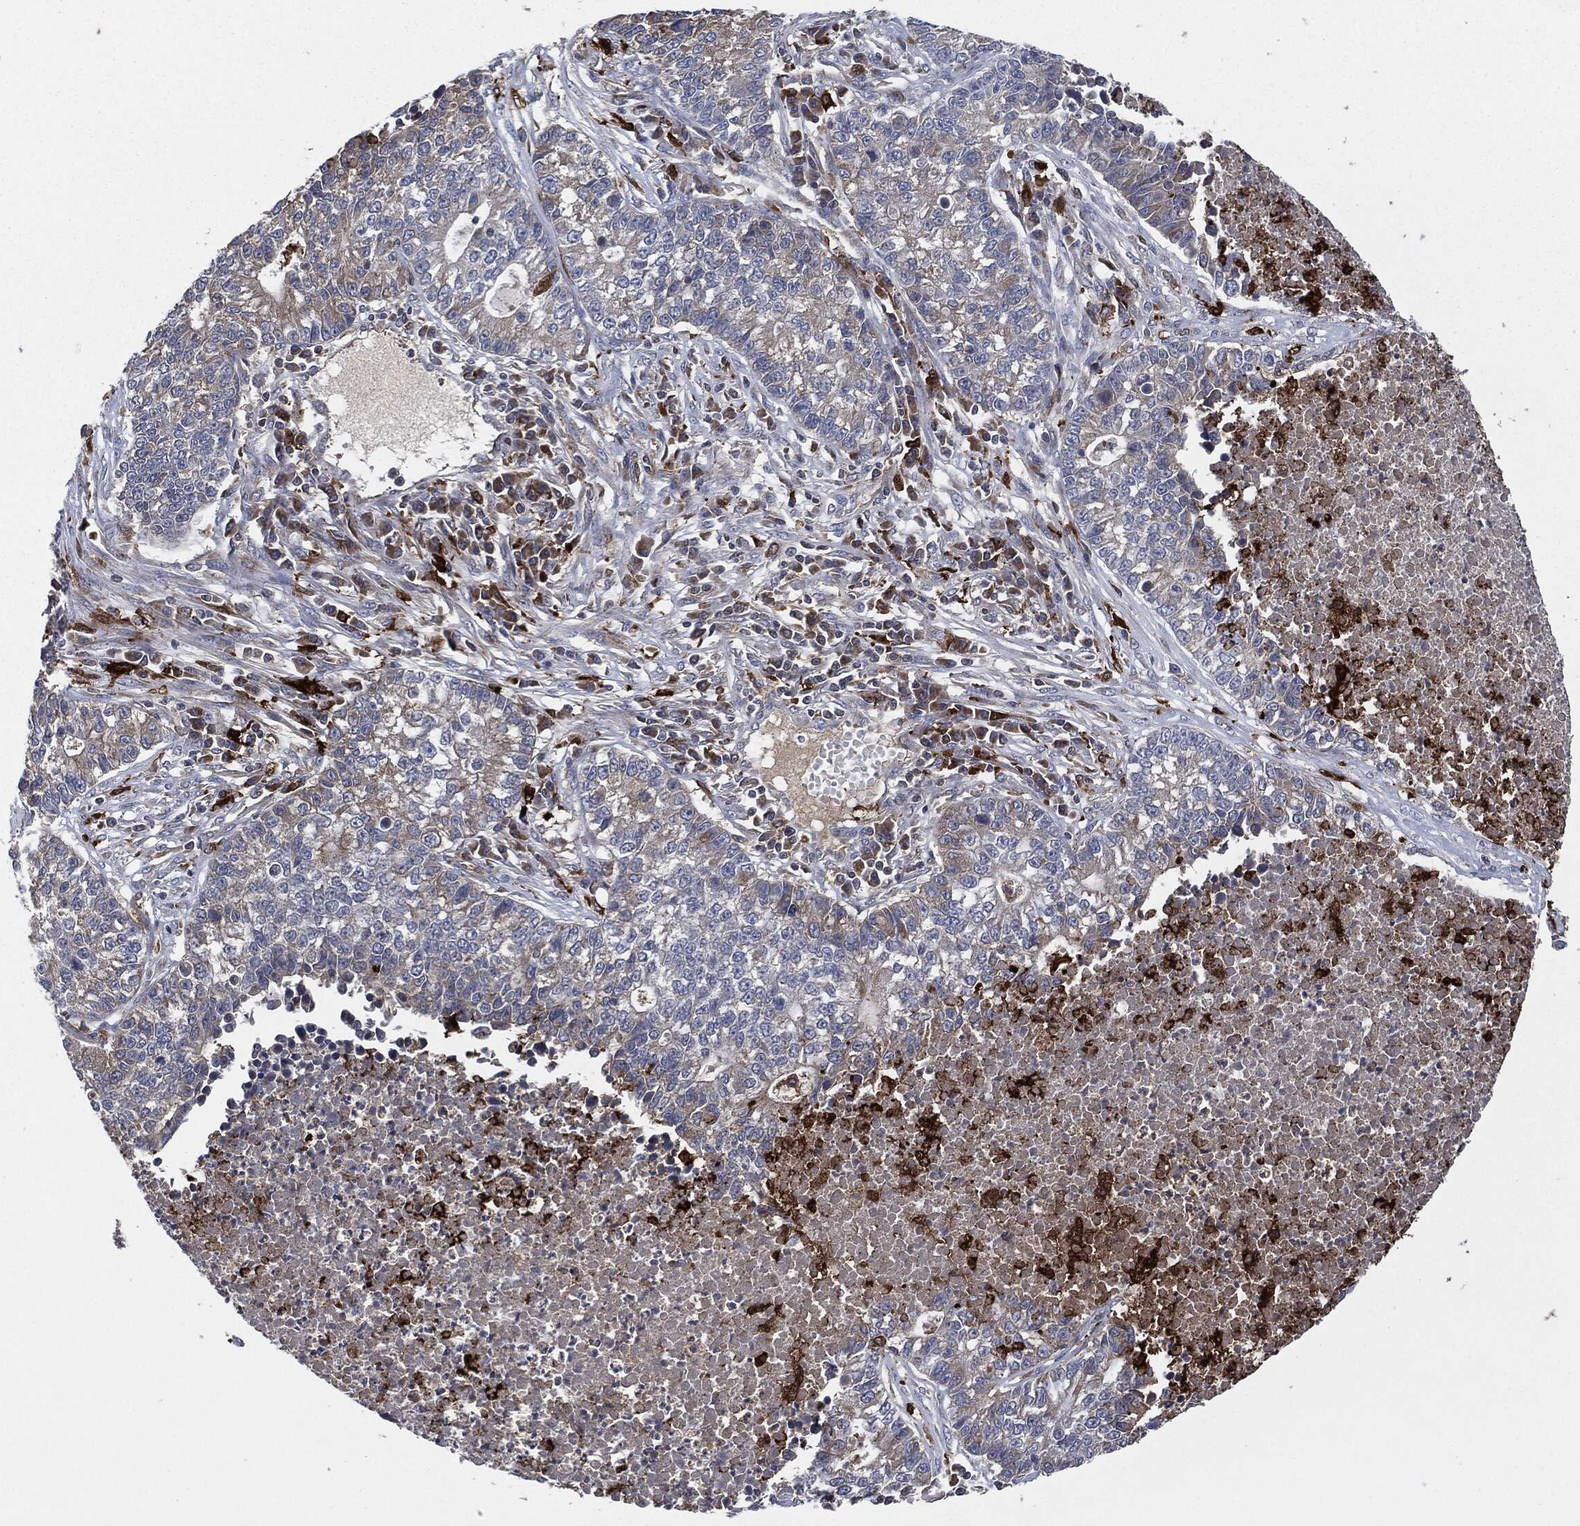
{"staining": {"intensity": "weak", "quantity": "<25%", "location": "cytoplasmic/membranous"}, "tissue": "lung cancer", "cell_type": "Tumor cells", "image_type": "cancer", "snomed": [{"axis": "morphology", "description": "Adenocarcinoma, NOS"}, {"axis": "topography", "description": "Lung"}], "caption": "Immunohistochemistry histopathology image of lung adenocarcinoma stained for a protein (brown), which displays no staining in tumor cells.", "gene": "TMEM11", "patient": {"sex": "male", "age": 57}}